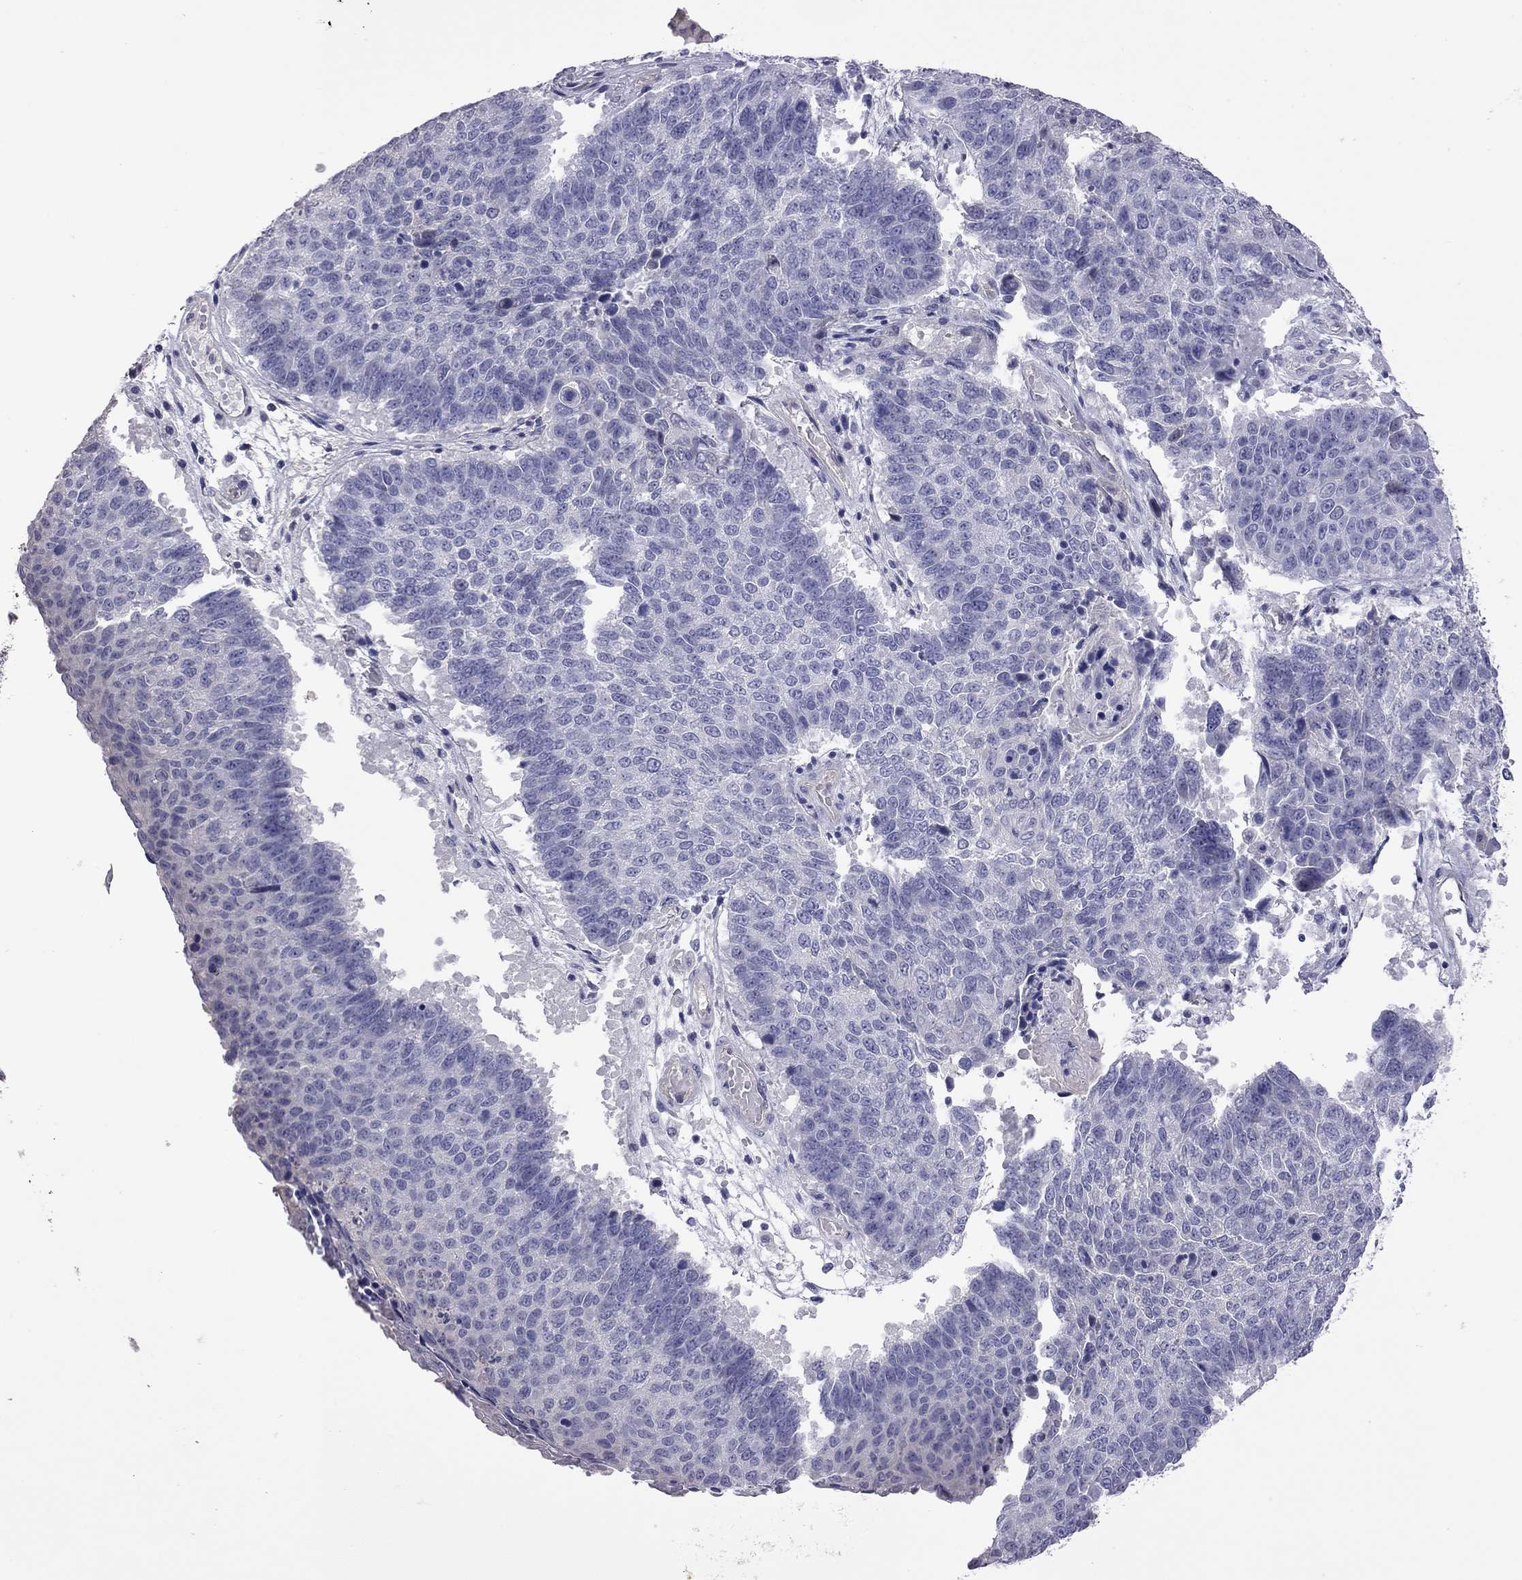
{"staining": {"intensity": "negative", "quantity": "none", "location": "none"}, "tissue": "lung cancer", "cell_type": "Tumor cells", "image_type": "cancer", "snomed": [{"axis": "morphology", "description": "Squamous cell carcinoma, NOS"}, {"axis": "topography", "description": "Lung"}], "caption": "Lung cancer (squamous cell carcinoma) stained for a protein using immunohistochemistry demonstrates no expression tumor cells.", "gene": "FEZ1", "patient": {"sex": "male", "age": 73}}